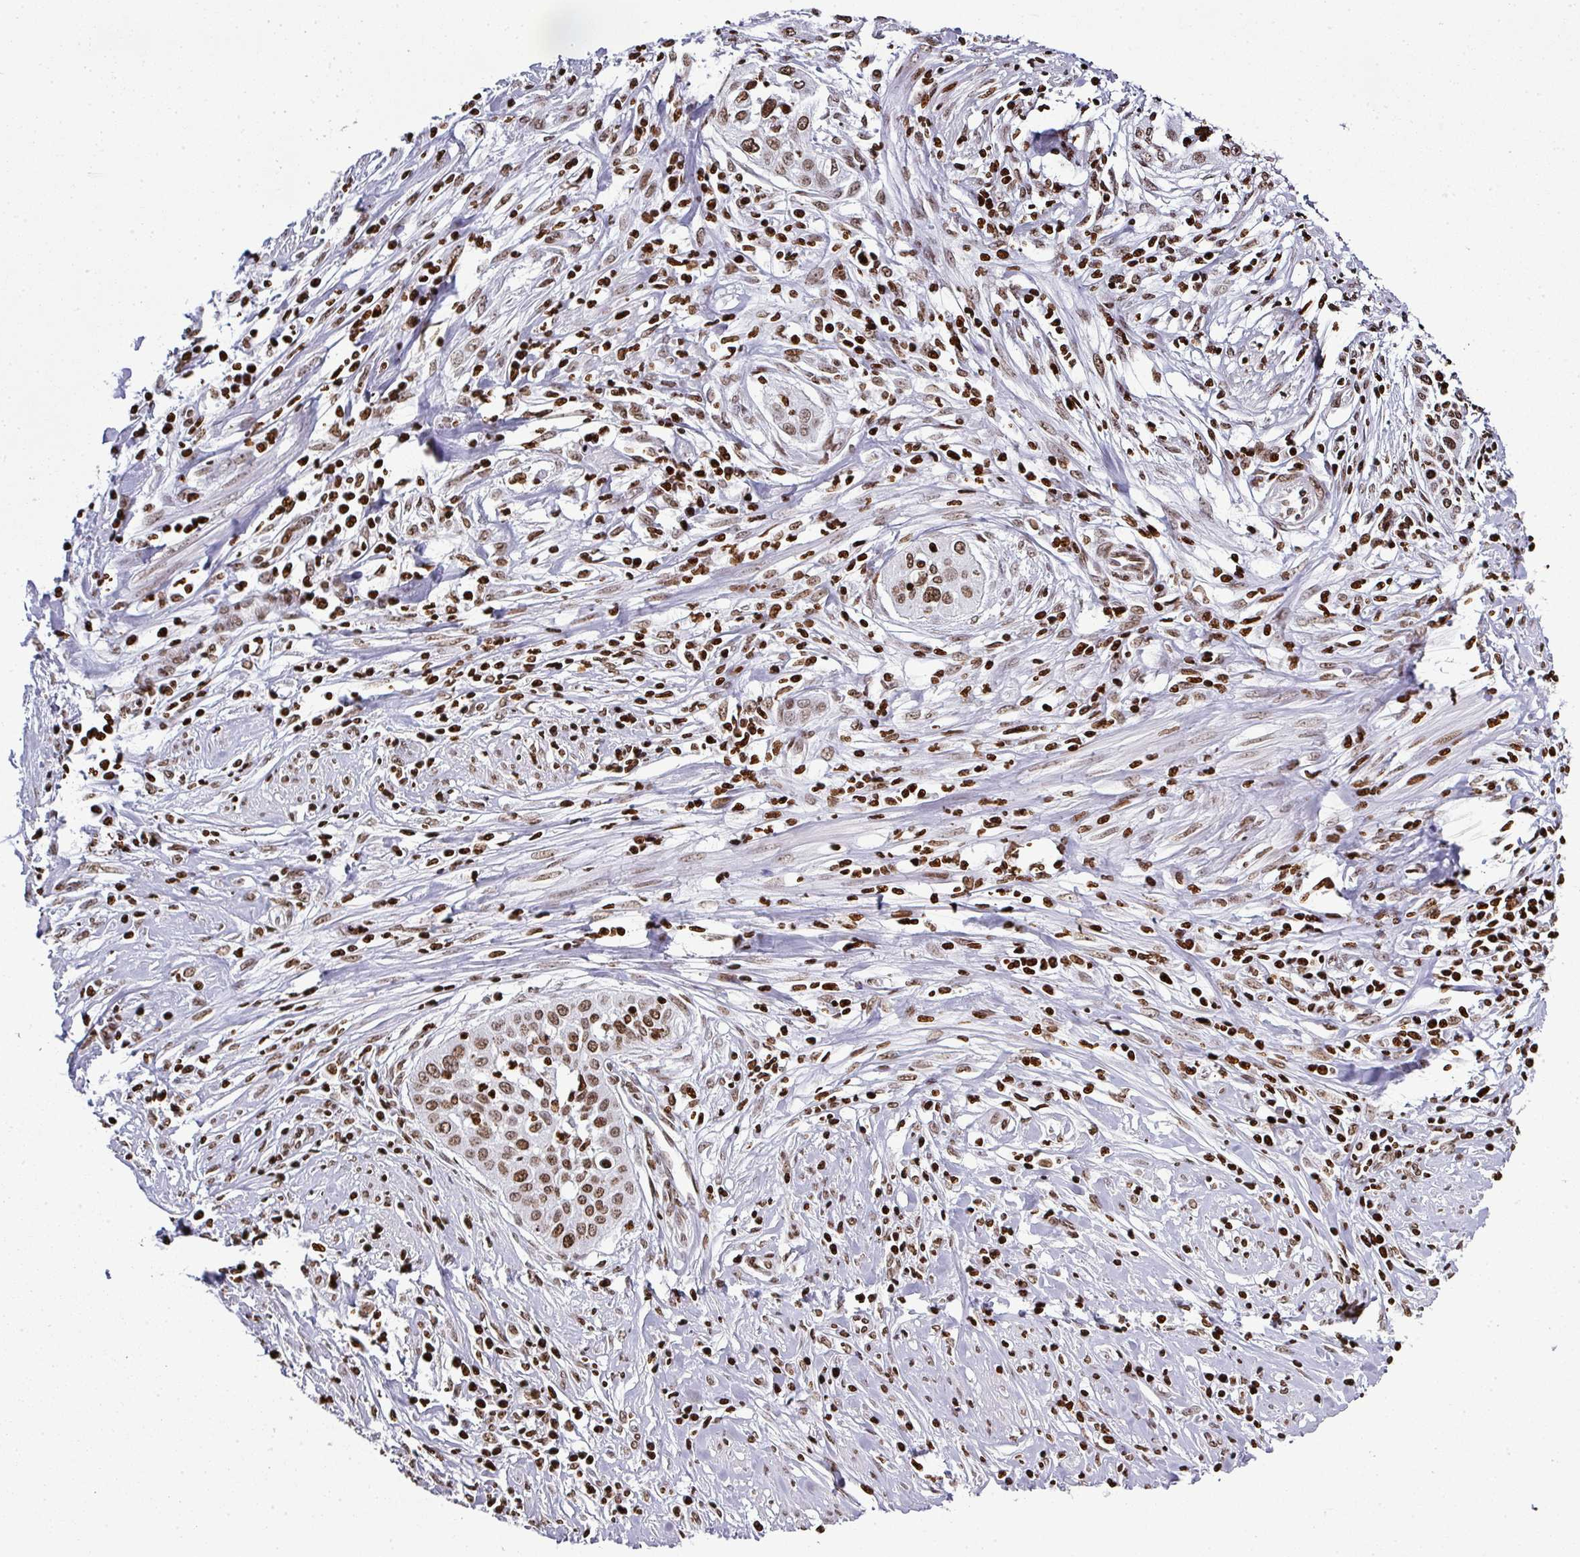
{"staining": {"intensity": "moderate", "quantity": ">75%", "location": "nuclear"}, "tissue": "cervical cancer", "cell_type": "Tumor cells", "image_type": "cancer", "snomed": [{"axis": "morphology", "description": "Squamous cell carcinoma, NOS"}, {"axis": "topography", "description": "Cervix"}], "caption": "The immunohistochemical stain labels moderate nuclear positivity in tumor cells of squamous cell carcinoma (cervical) tissue. (DAB = brown stain, brightfield microscopy at high magnification).", "gene": "RASL11A", "patient": {"sex": "female", "age": 34}}